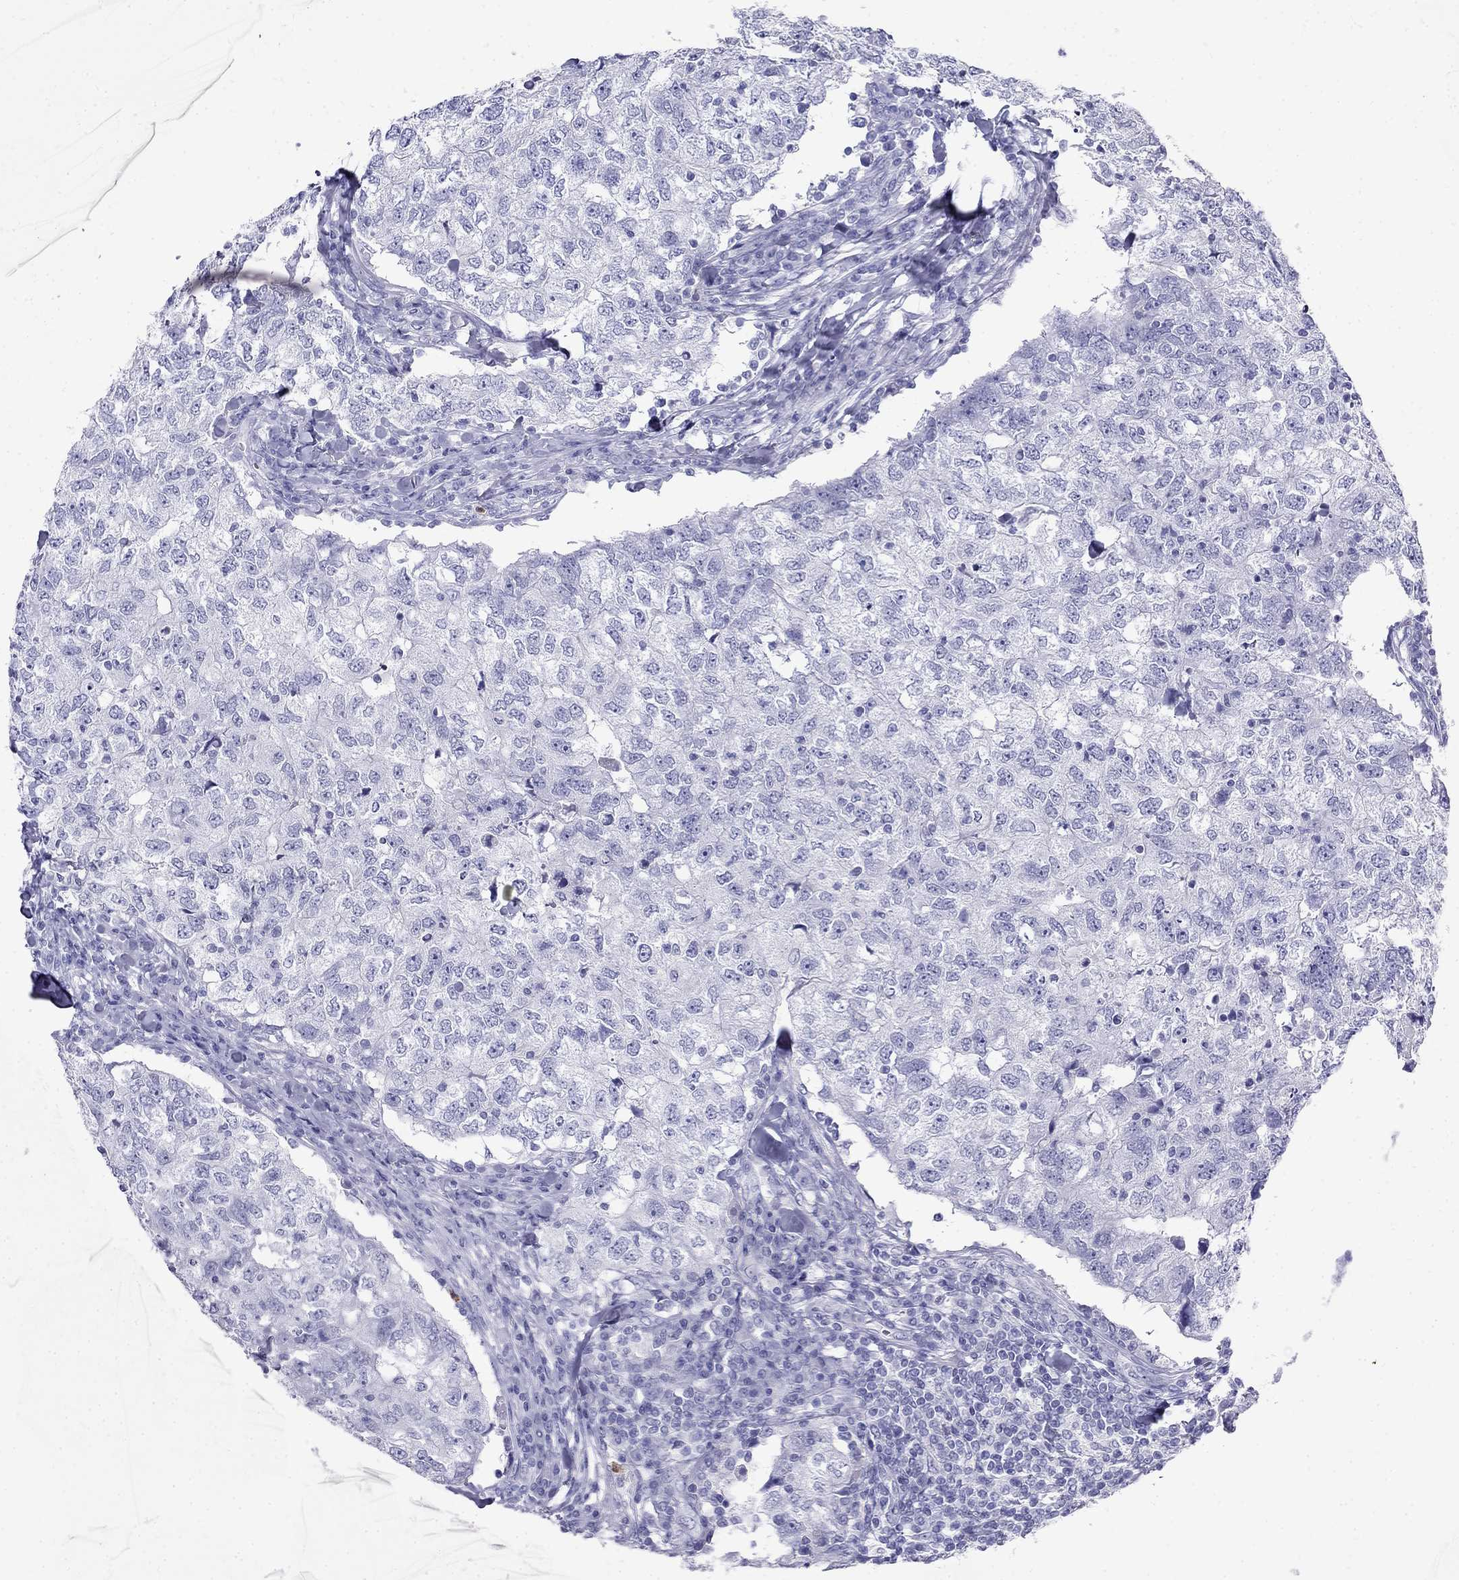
{"staining": {"intensity": "negative", "quantity": "none", "location": "none"}, "tissue": "breast cancer", "cell_type": "Tumor cells", "image_type": "cancer", "snomed": [{"axis": "morphology", "description": "Duct carcinoma"}, {"axis": "topography", "description": "Breast"}], "caption": "Photomicrograph shows no significant protein expression in tumor cells of breast intraductal carcinoma.", "gene": "PPP1R36", "patient": {"sex": "female", "age": 30}}